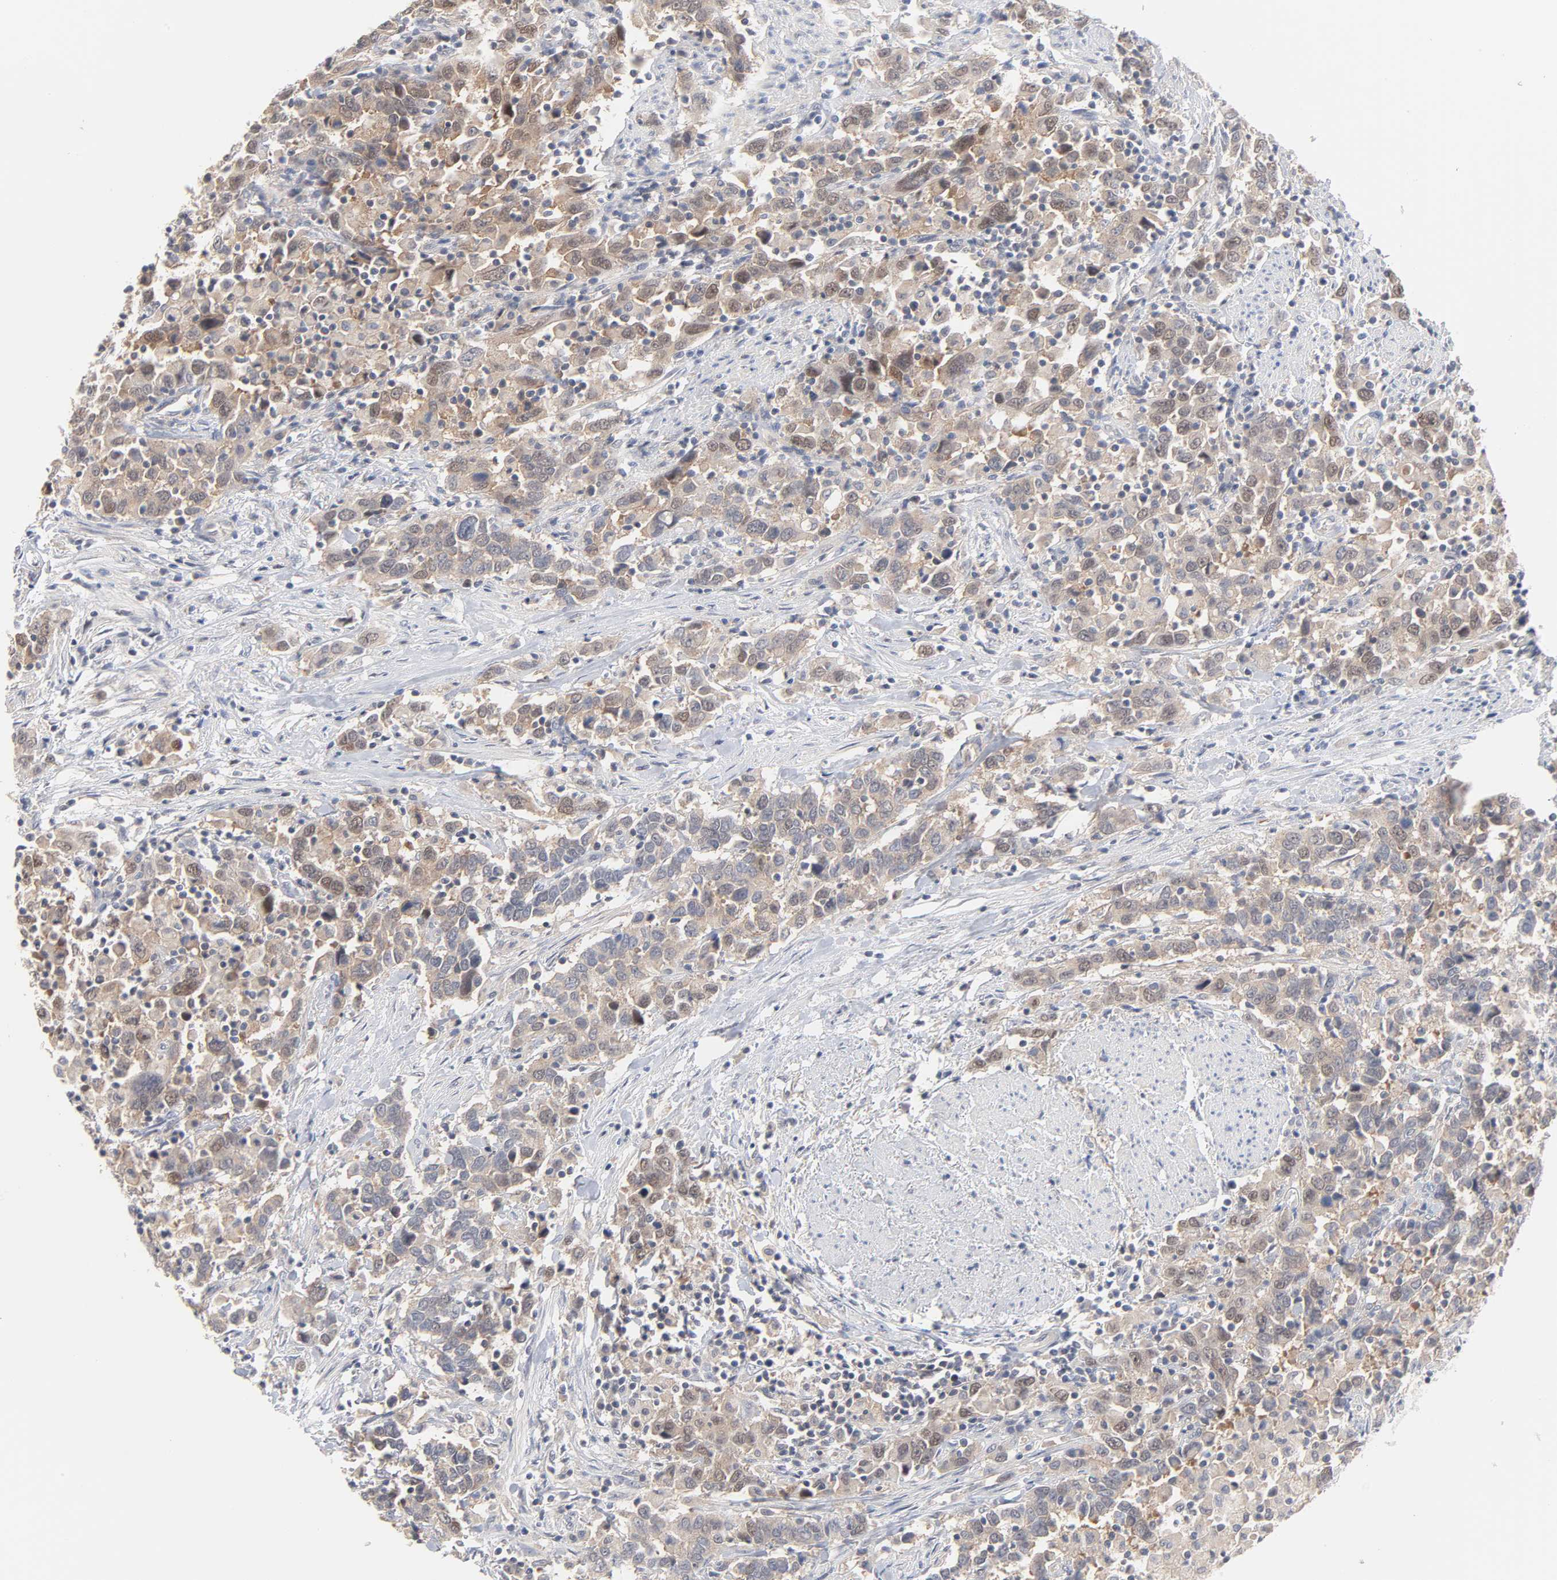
{"staining": {"intensity": "weak", "quantity": "<25%", "location": "cytoplasmic/membranous"}, "tissue": "urothelial cancer", "cell_type": "Tumor cells", "image_type": "cancer", "snomed": [{"axis": "morphology", "description": "Urothelial carcinoma, High grade"}, {"axis": "topography", "description": "Urinary bladder"}], "caption": "High power microscopy photomicrograph of an IHC photomicrograph of urothelial carcinoma (high-grade), revealing no significant staining in tumor cells. (DAB IHC, high magnification).", "gene": "UBL4A", "patient": {"sex": "male", "age": 61}}